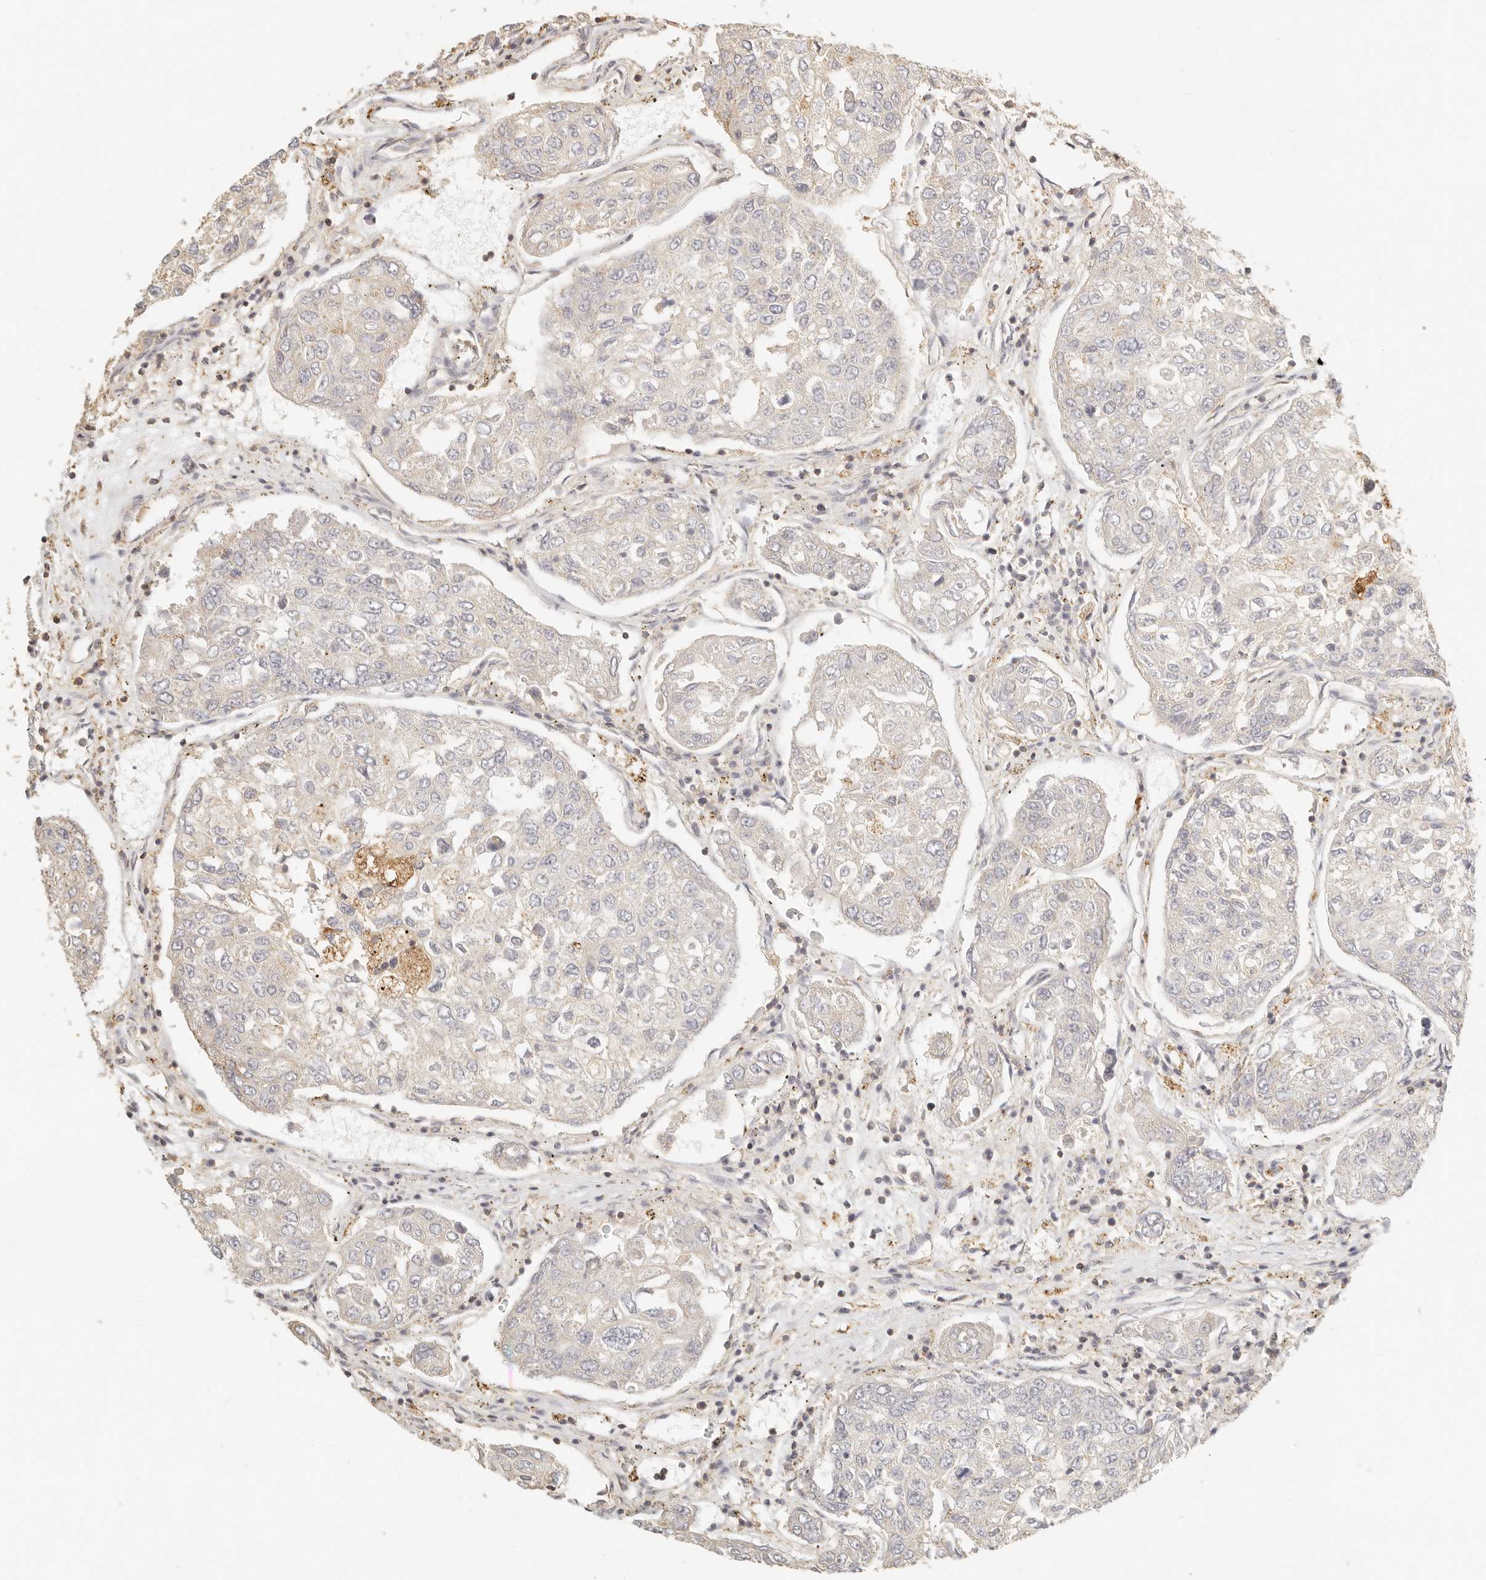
{"staining": {"intensity": "negative", "quantity": "none", "location": "none"}, "tissue": "urothelial cancer", "cell_type": "Tumor cells", "image_type": "cancer", "snomed": [{"axis": "morphology", "description": "Urothelial carcinoma, High grade"}, {"axis": "topography", "description": "Lymph node"}, {"axis": "topography", "description": "Urinary bladder"}], "caption": "Urothelial cancer was stained to show a protein in brown. There is no significant staining in tumor cells. (Immunohistochemistry (ihc), brightfield microscopy, high magnification).", "gene": "CNMD", "patient": {"sex": "male", "age": 51}}